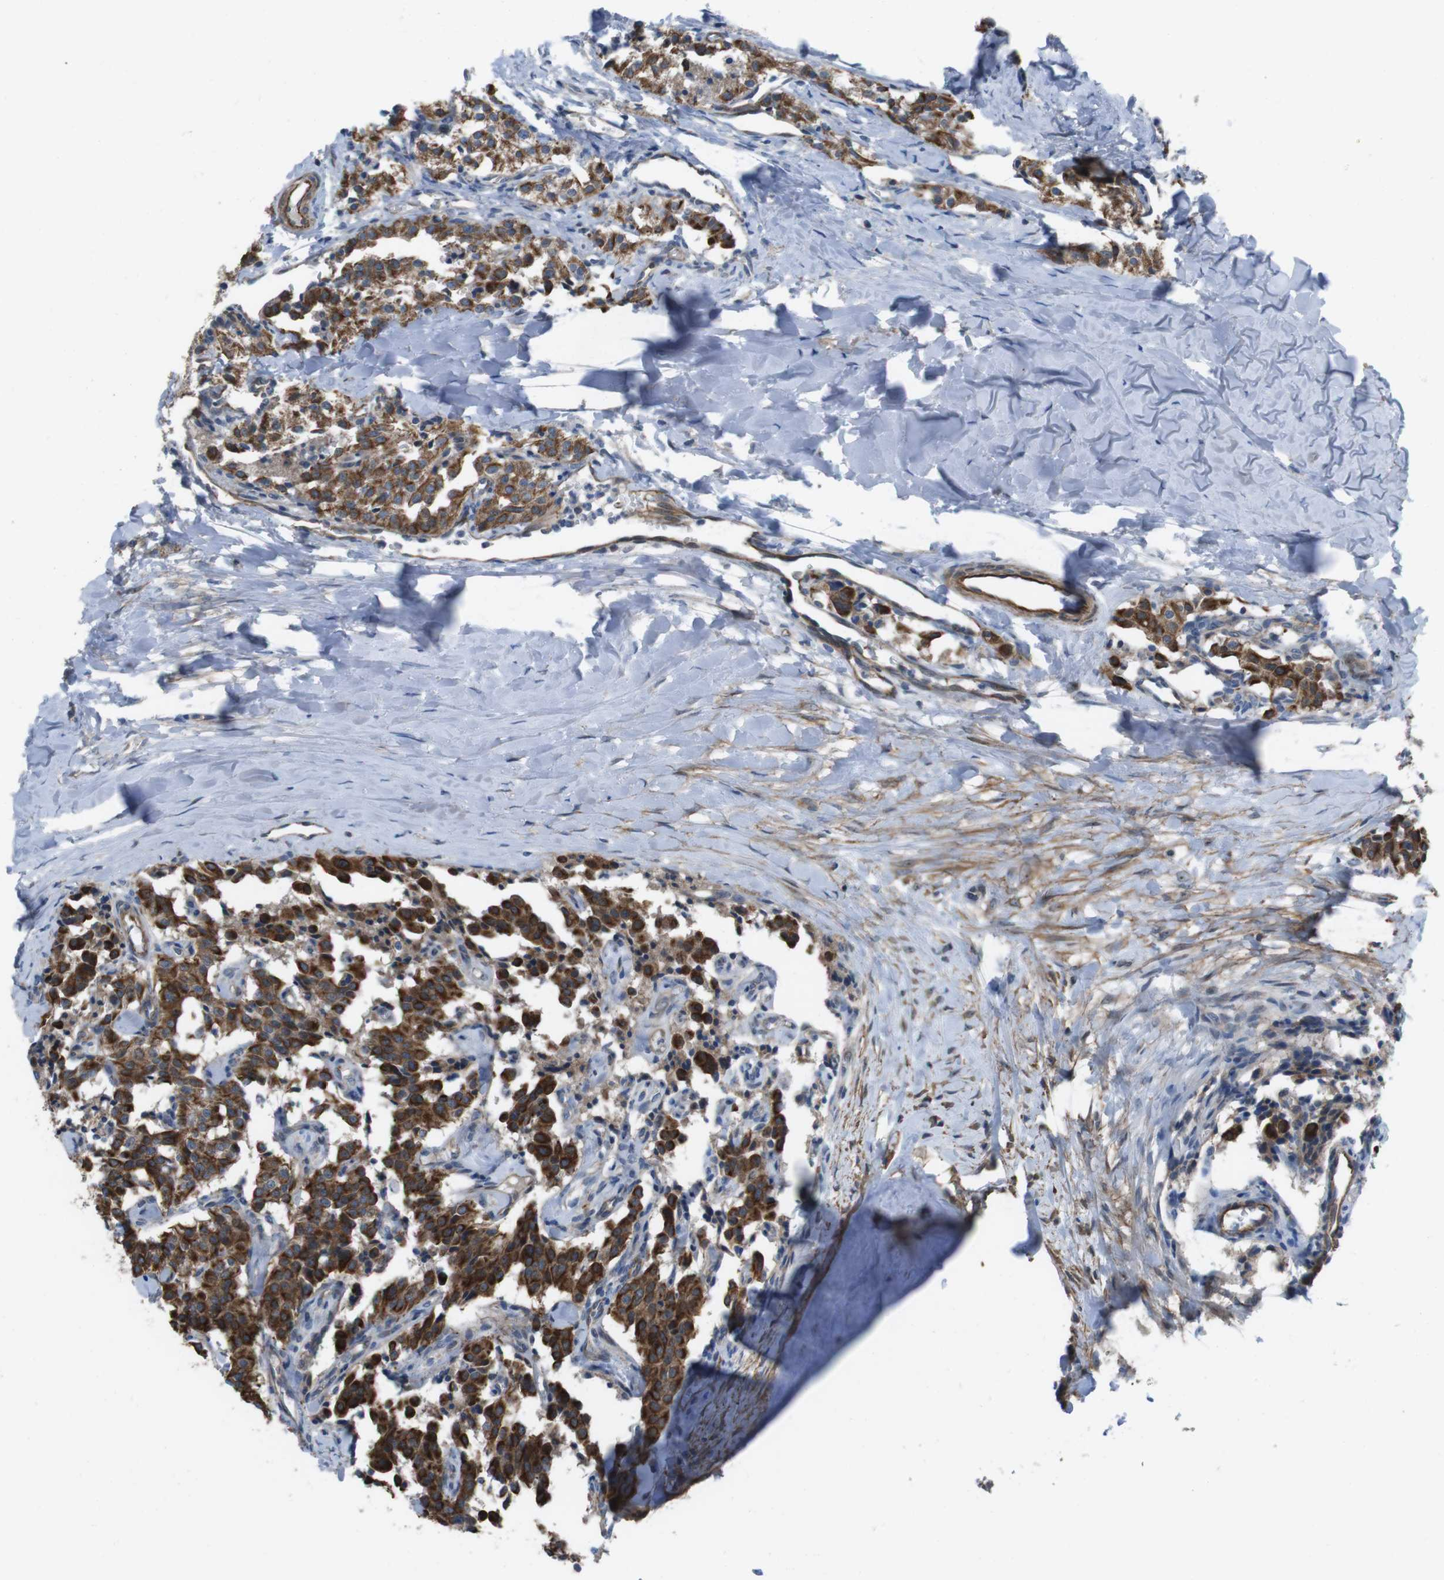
{"staining": {"intensity": "moderate", "quantity": ">75%", "location": "cytoplasmic/membranous"}, "tissue": "carcinoid", "cell_type": "Tumor cells", "image_type": "cancer", "snomed": [{"axis": "morphology", "description": "Carcinoid, malignant, NOS"}, {"axis": "topography", "description": "Lung"}], "caption": "The micrograph displays a brown stain indicating the presence of a protein in the cytoplasmic/membranous of tumor cells in carcinoid.", "gene": "FAM174B", "patient": {"sex": "male", "age": 30}}